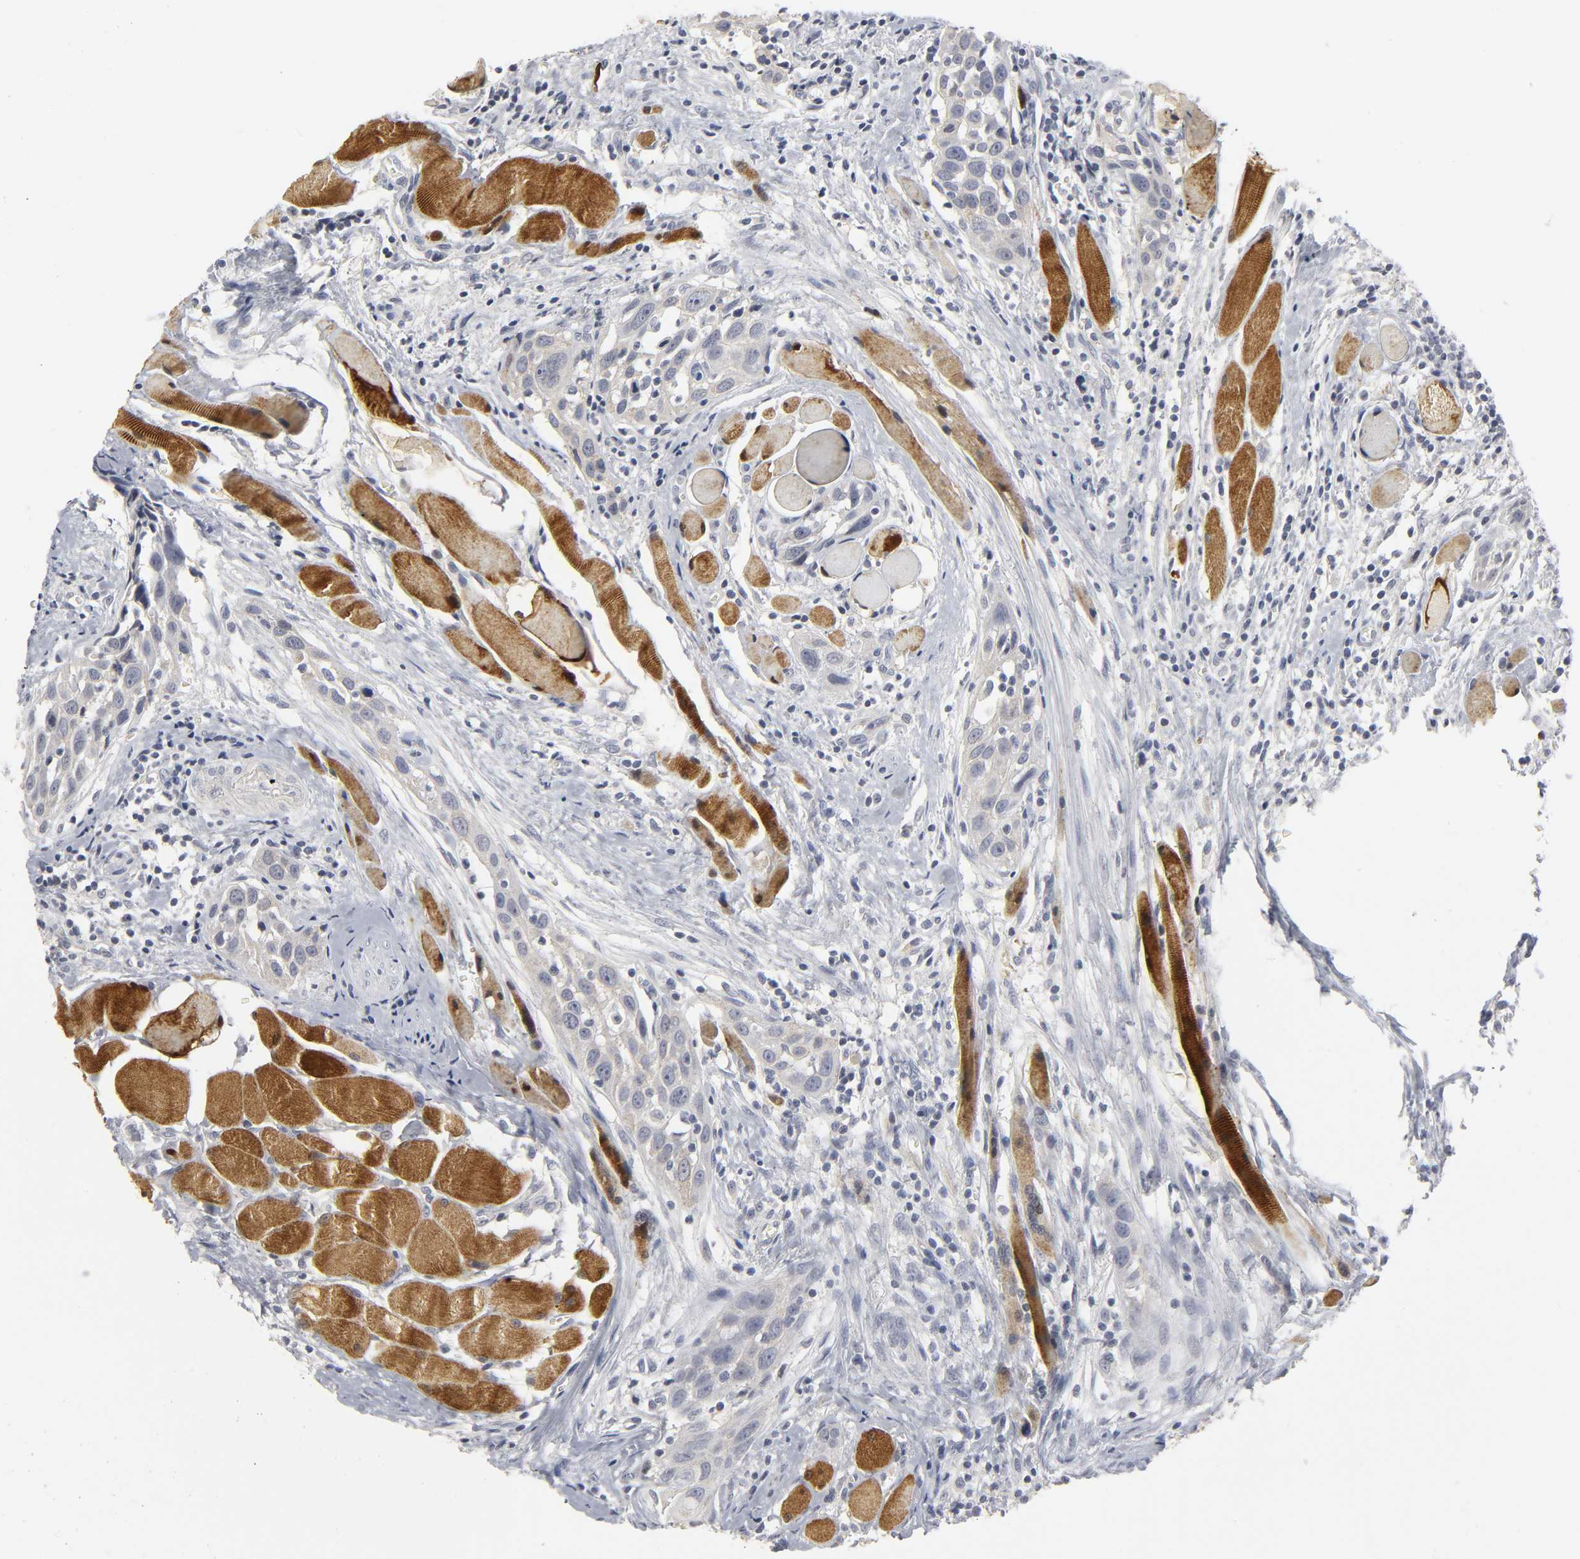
{"staining": {"intensity": "negative", "quantity": "none", "location": "none"}, "tissue": "head and neck cancer", "cell_type": "Tumor cells", "image_type": "cancer", "snomed": [{"axis": "morphology", "description": "Squamous cell carcinoma, NOS"}, {"axis": "topography", "description": "Oral tissue"}, {"axis": "topography", "description": "Head-Neck"}], "caption": "Immunohistochemical staining of head and neck squamous cell carcinoma demonstrates no significant staining in tumor cells.", "gene": "TCAP", "patient": {"sex": "female", "age": 50}}